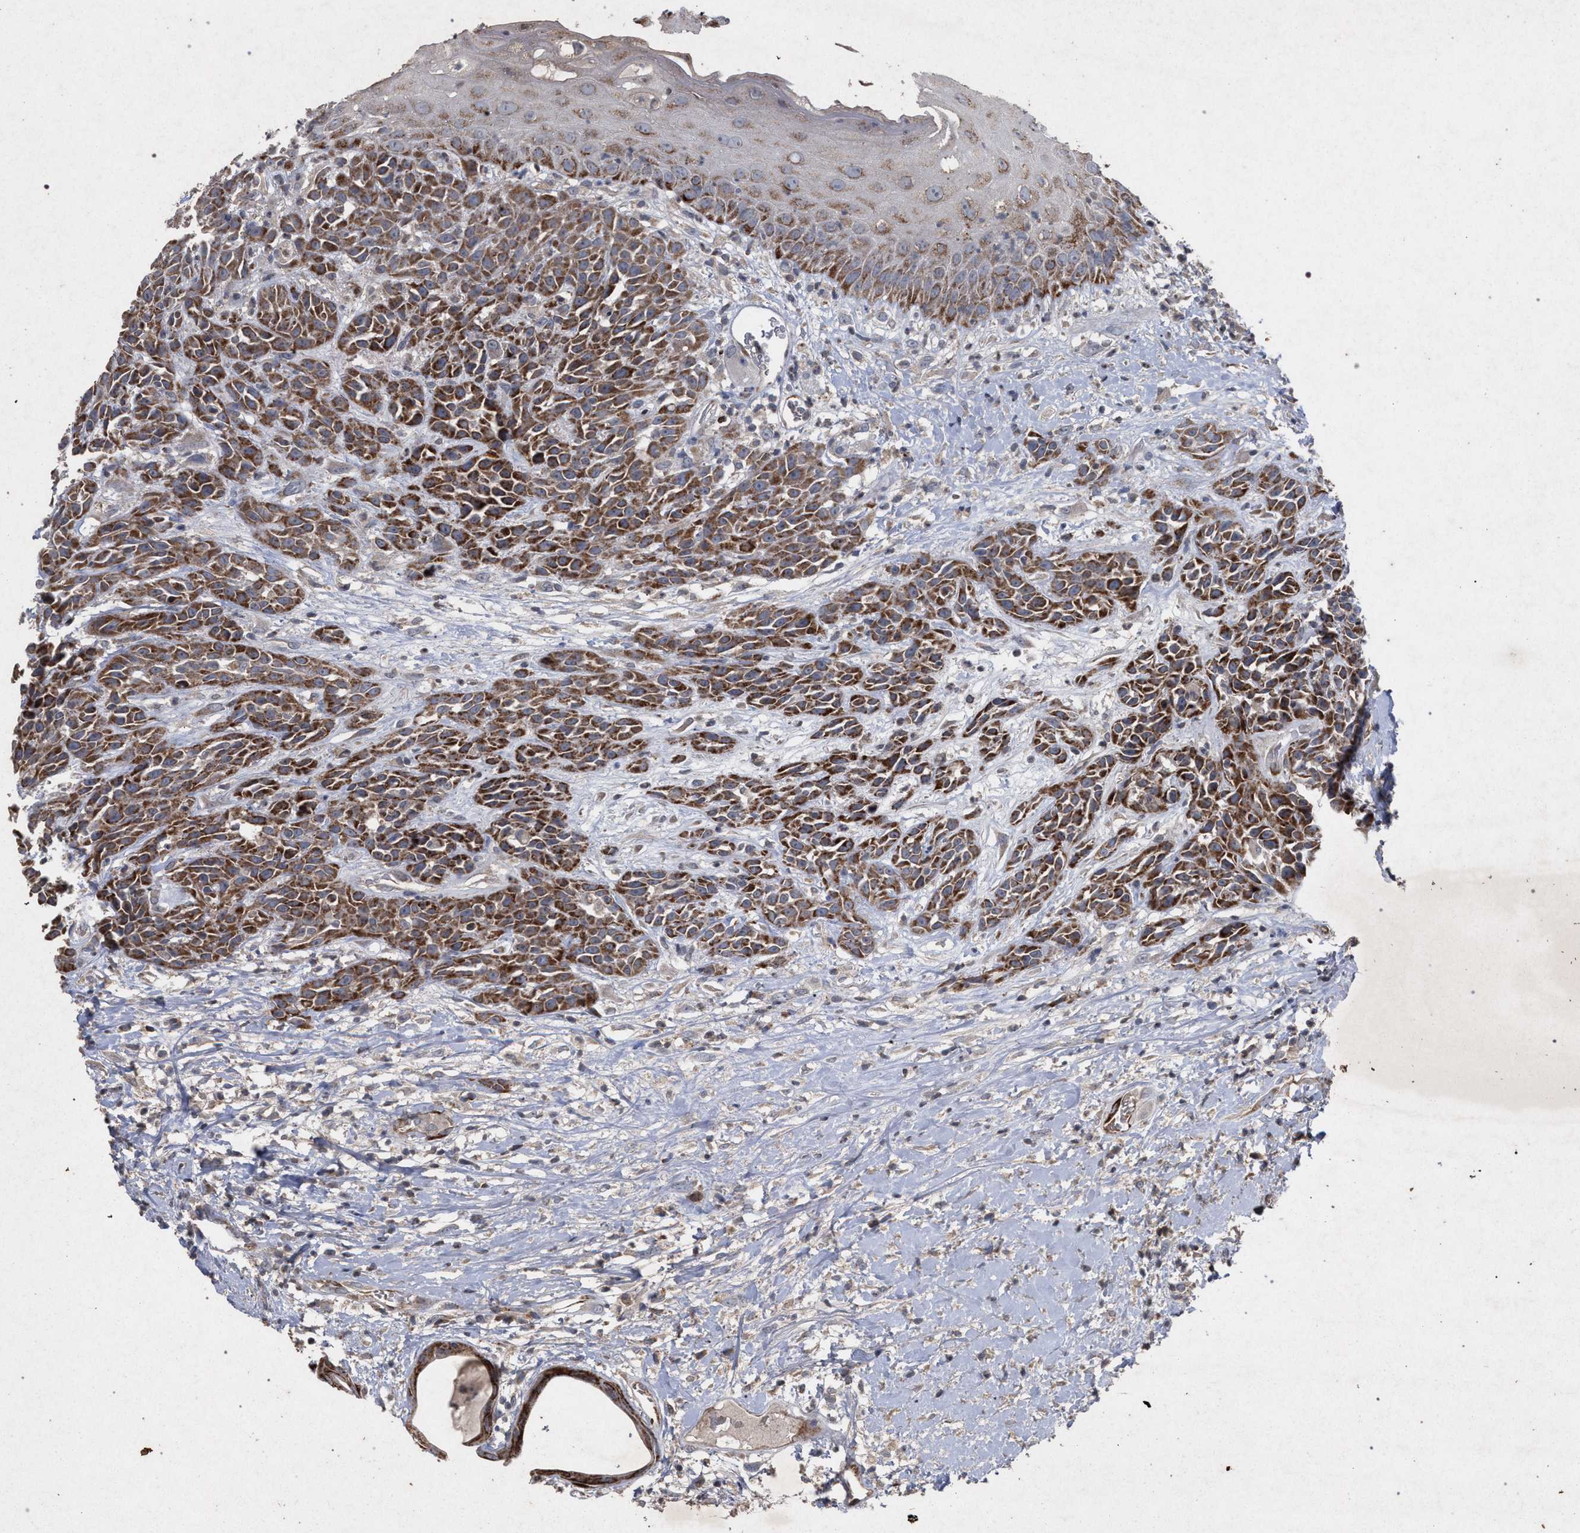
{"staining": {"intensity": "strong", "quantity": ">75%", "location": "cytoplasmic/membranous"}, "tissue": "head and neck cancer", "cell_type": "Tumor cells", "image_type": "cancer", "snomed": [{"axis": "morphology", "description": "Normal tissue, NOS"}, {"axis": "morphology", "description": "Squamous cell carcinoma, NOS"}, {"axis": "topography", "description": "Cartilage tissue"}, {"axis": "topography", "description": "Head-Neck"}], "caption": "Protein staining of head and neck cancer (squamous cell carcinoma) tissue shows strong cytoplasmic/membranous staining in about >75% of tumor cells. (DAB = brown stain, brightfield microscopy at high magnification).", "gene": "PKD2L1", "patient": {"sex": "male", "age": 62}}